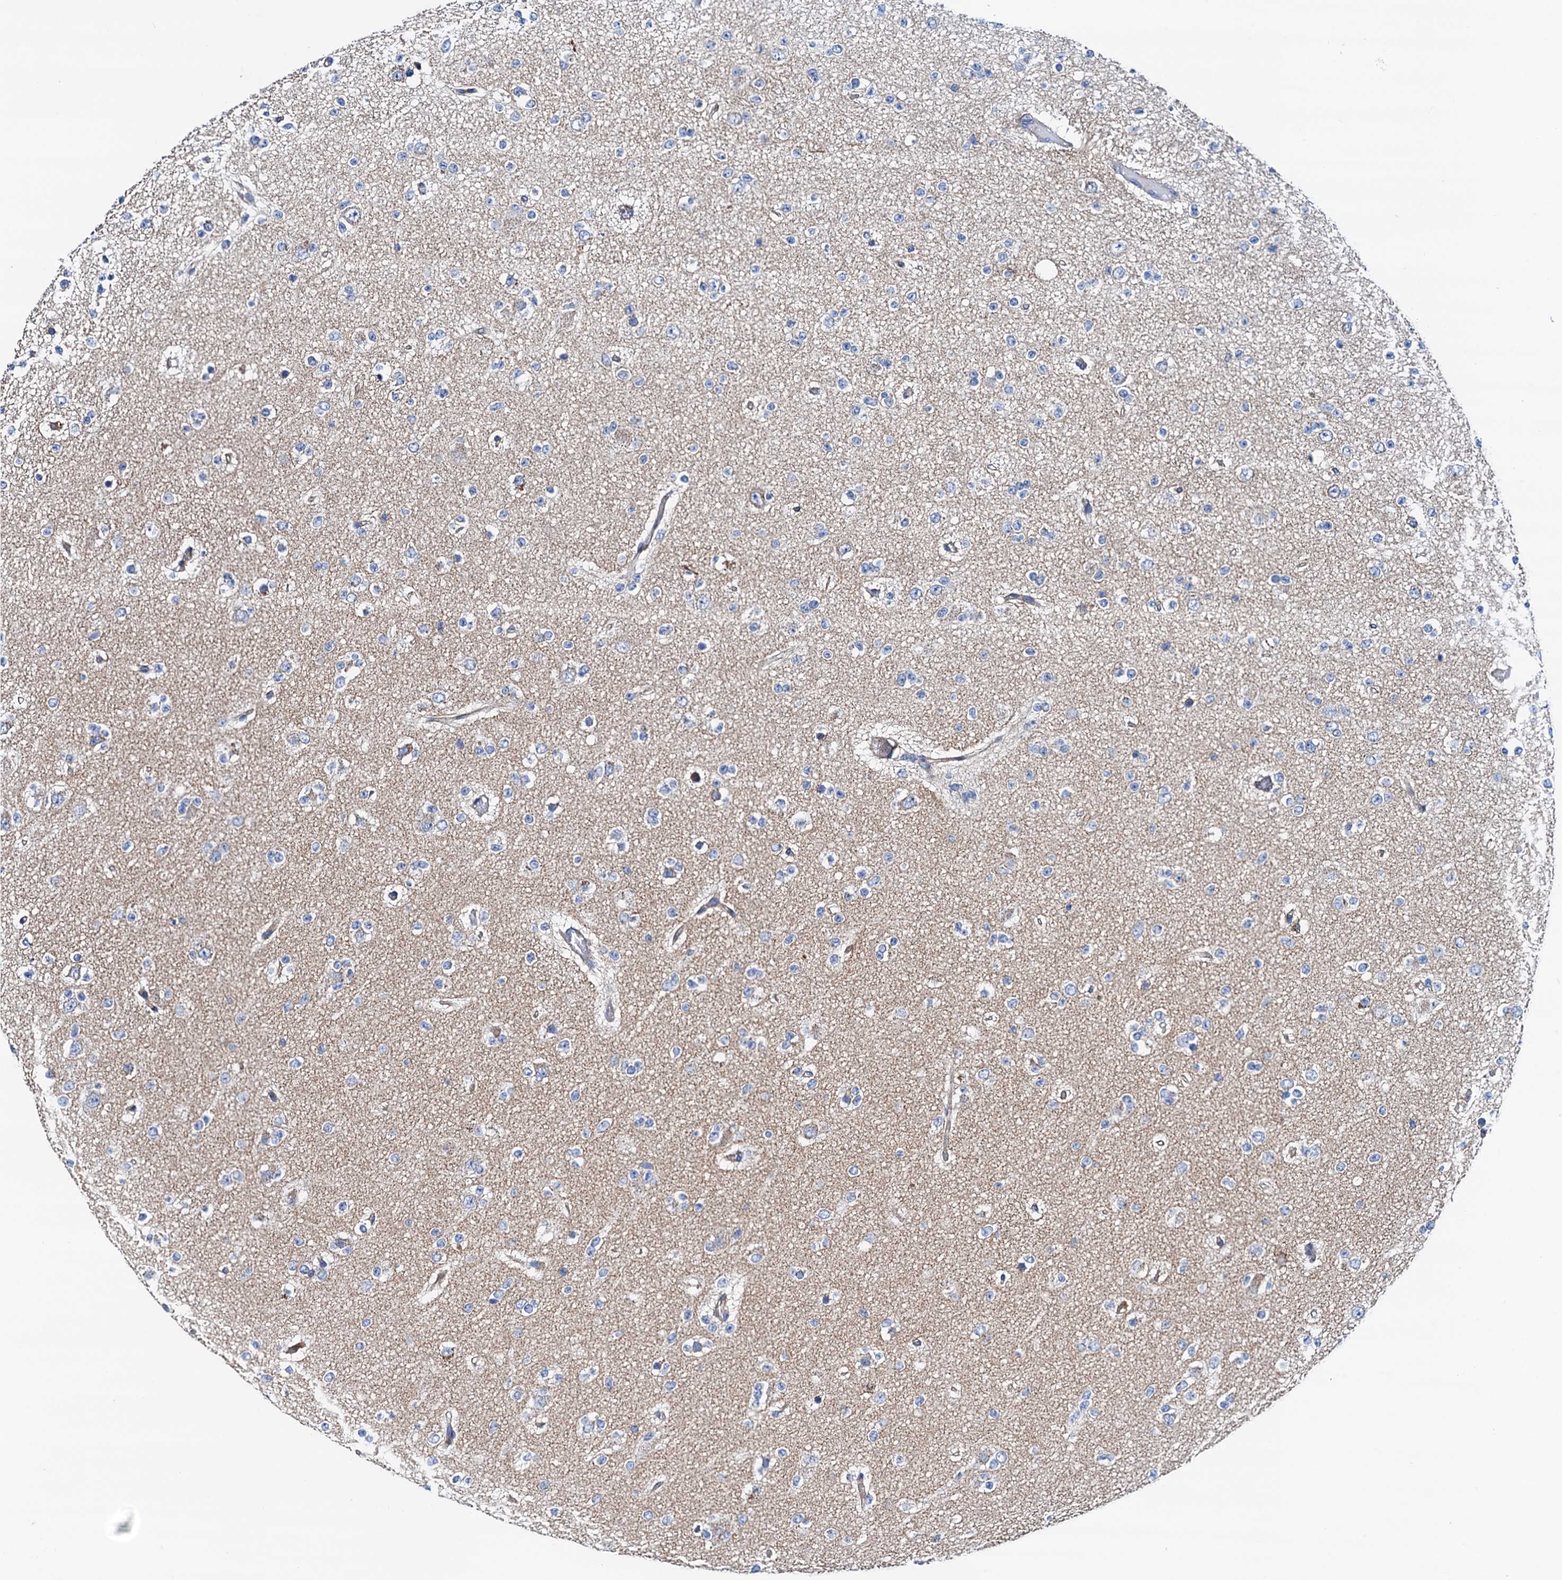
{"staining": {"intensity": "negative", "quantity": "none", "location": "none"}, "tissue": "glioma", "cell_type": "Tumor cells", "image_type": "cancer", "snomed": [{"axis": "morphology", "description": "Glioma, malignant, Low grade"}, {"axis": "topography", "description": "Brain"}], "caption": "This photomicrograph is of glioma stained with immunohistochemistry (IHC) to label a protein in brown with the nuclei are counter-stained blue. There is no expression in tumor cells. (IHC, brightfield microscopy, high magnification).", "gene": "RASSF9", "patient": {"sex": "female", "age": 22}}